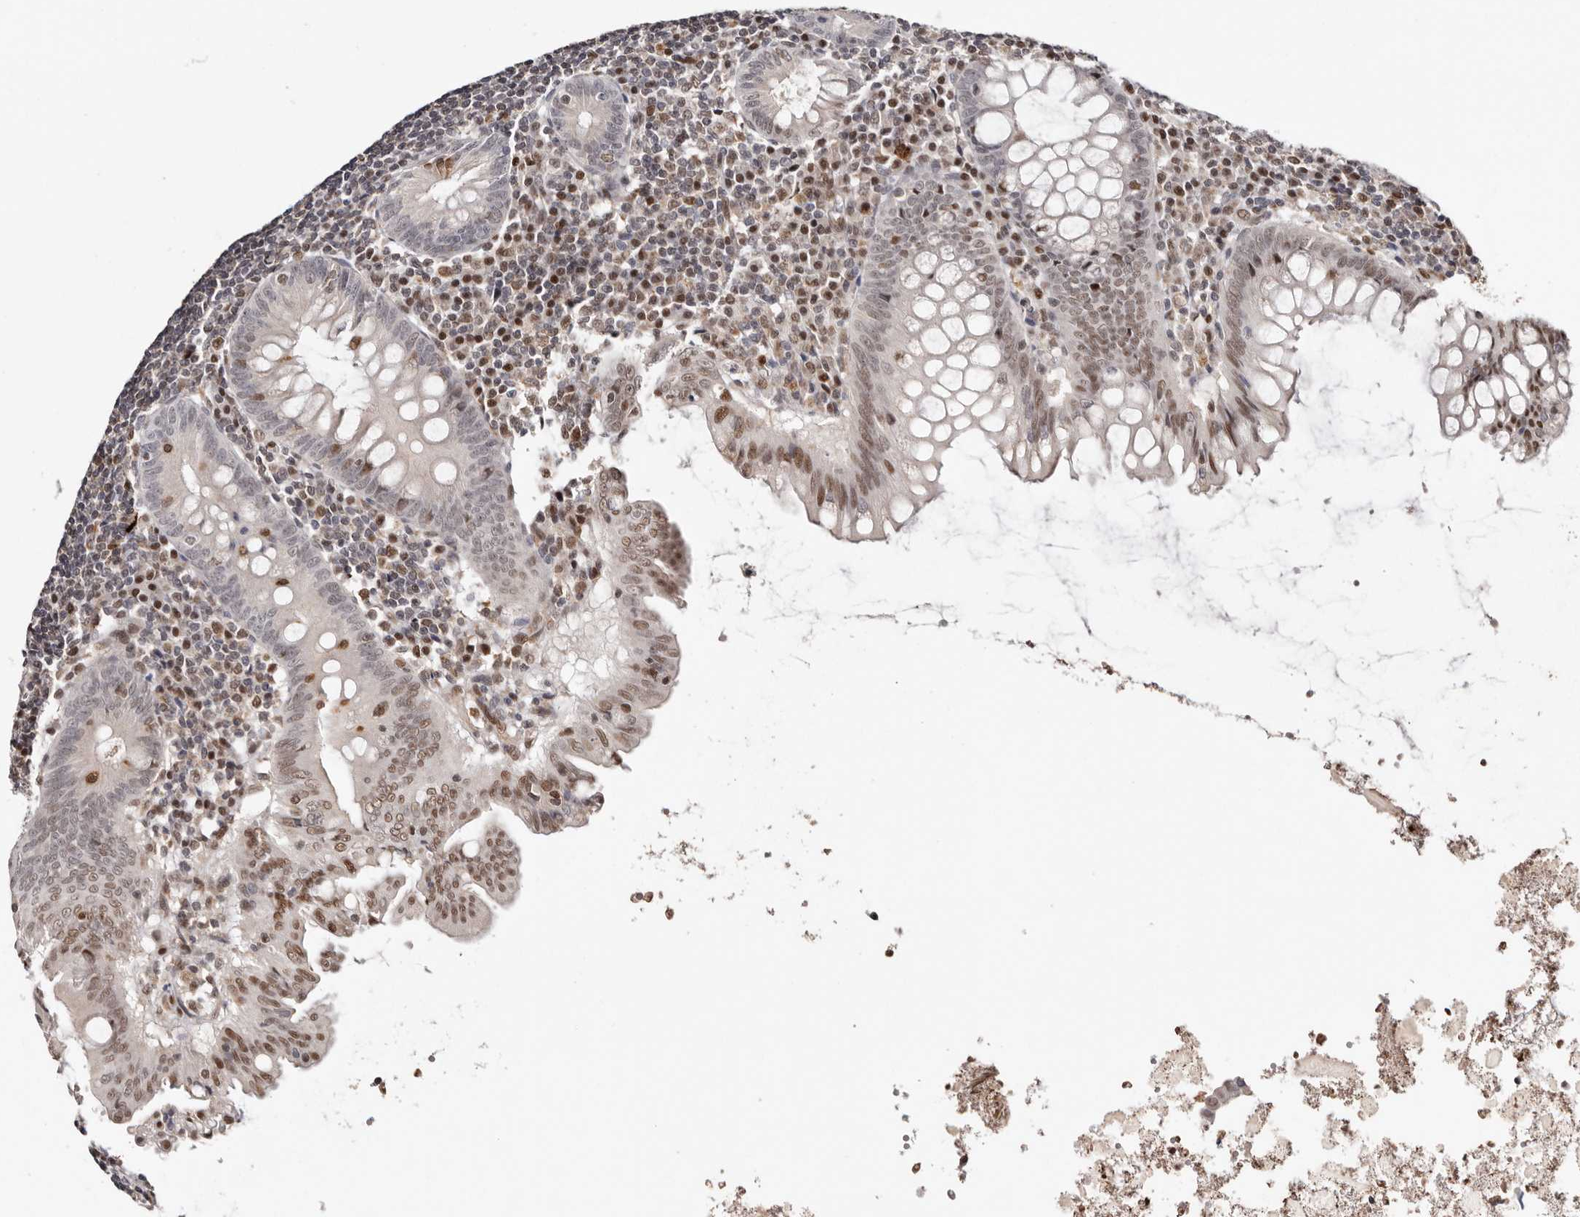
{"staining": {"intensity": "moderate", "quantity": "25%-75%", "location": "nuclear"}, "tissue": "appendix", "cell_type": "Glandular cells", "image_type": "normal", "snomed": [{"axis": "morphology", "description": "Normal tissue, NOS"}, {"axis": "topography", "description": "Appendix"}], "caption": "IHC histopathology image of unremarkable appendix stained for a protein (brown), which shows medium levels of moderate nuclear positivity in approximately 25%-75% of glandular cells.", "gene": "SMAD7", "patient": {"sex": "female", "age": 54}}